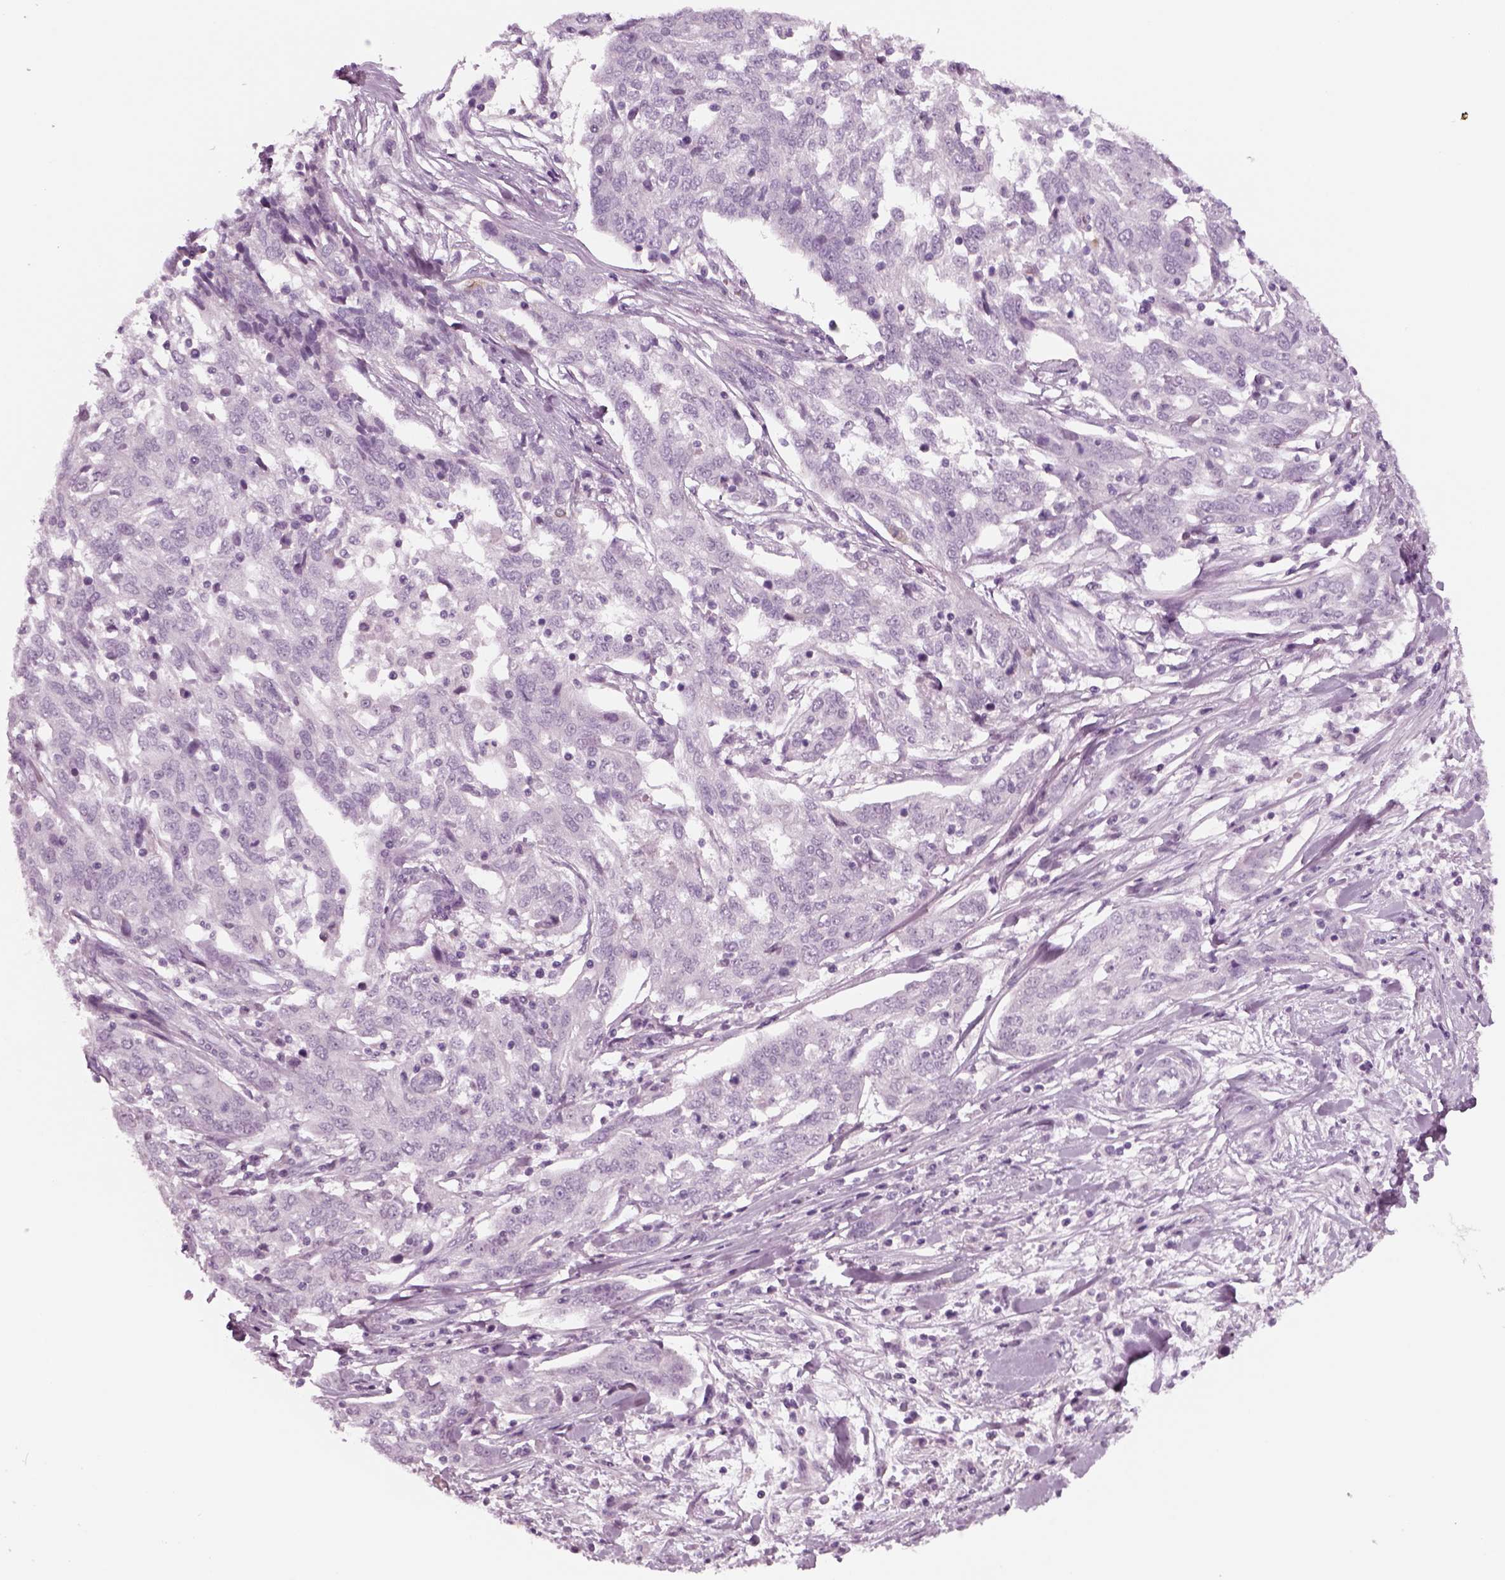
{"staining": {"intensity": "negative", "quantity": "none", "location": "none"}, "tissue": "ovarian cancer", "cell_type": "Tumor cells", "image_type": "cancer", "snomed": [{"axis": "morphology", "description": "Cystadenocarcinoma, serous, NOS"}, {"axis": "topography", "description": "Ovary"}], "caption": "Photomicrograph shows no protein expression in tumor cells of serous cystadenocarcinoma (ovarian) tissue.", "gene": "KRT75", "patient": {"sex": "female", "age": 67}}